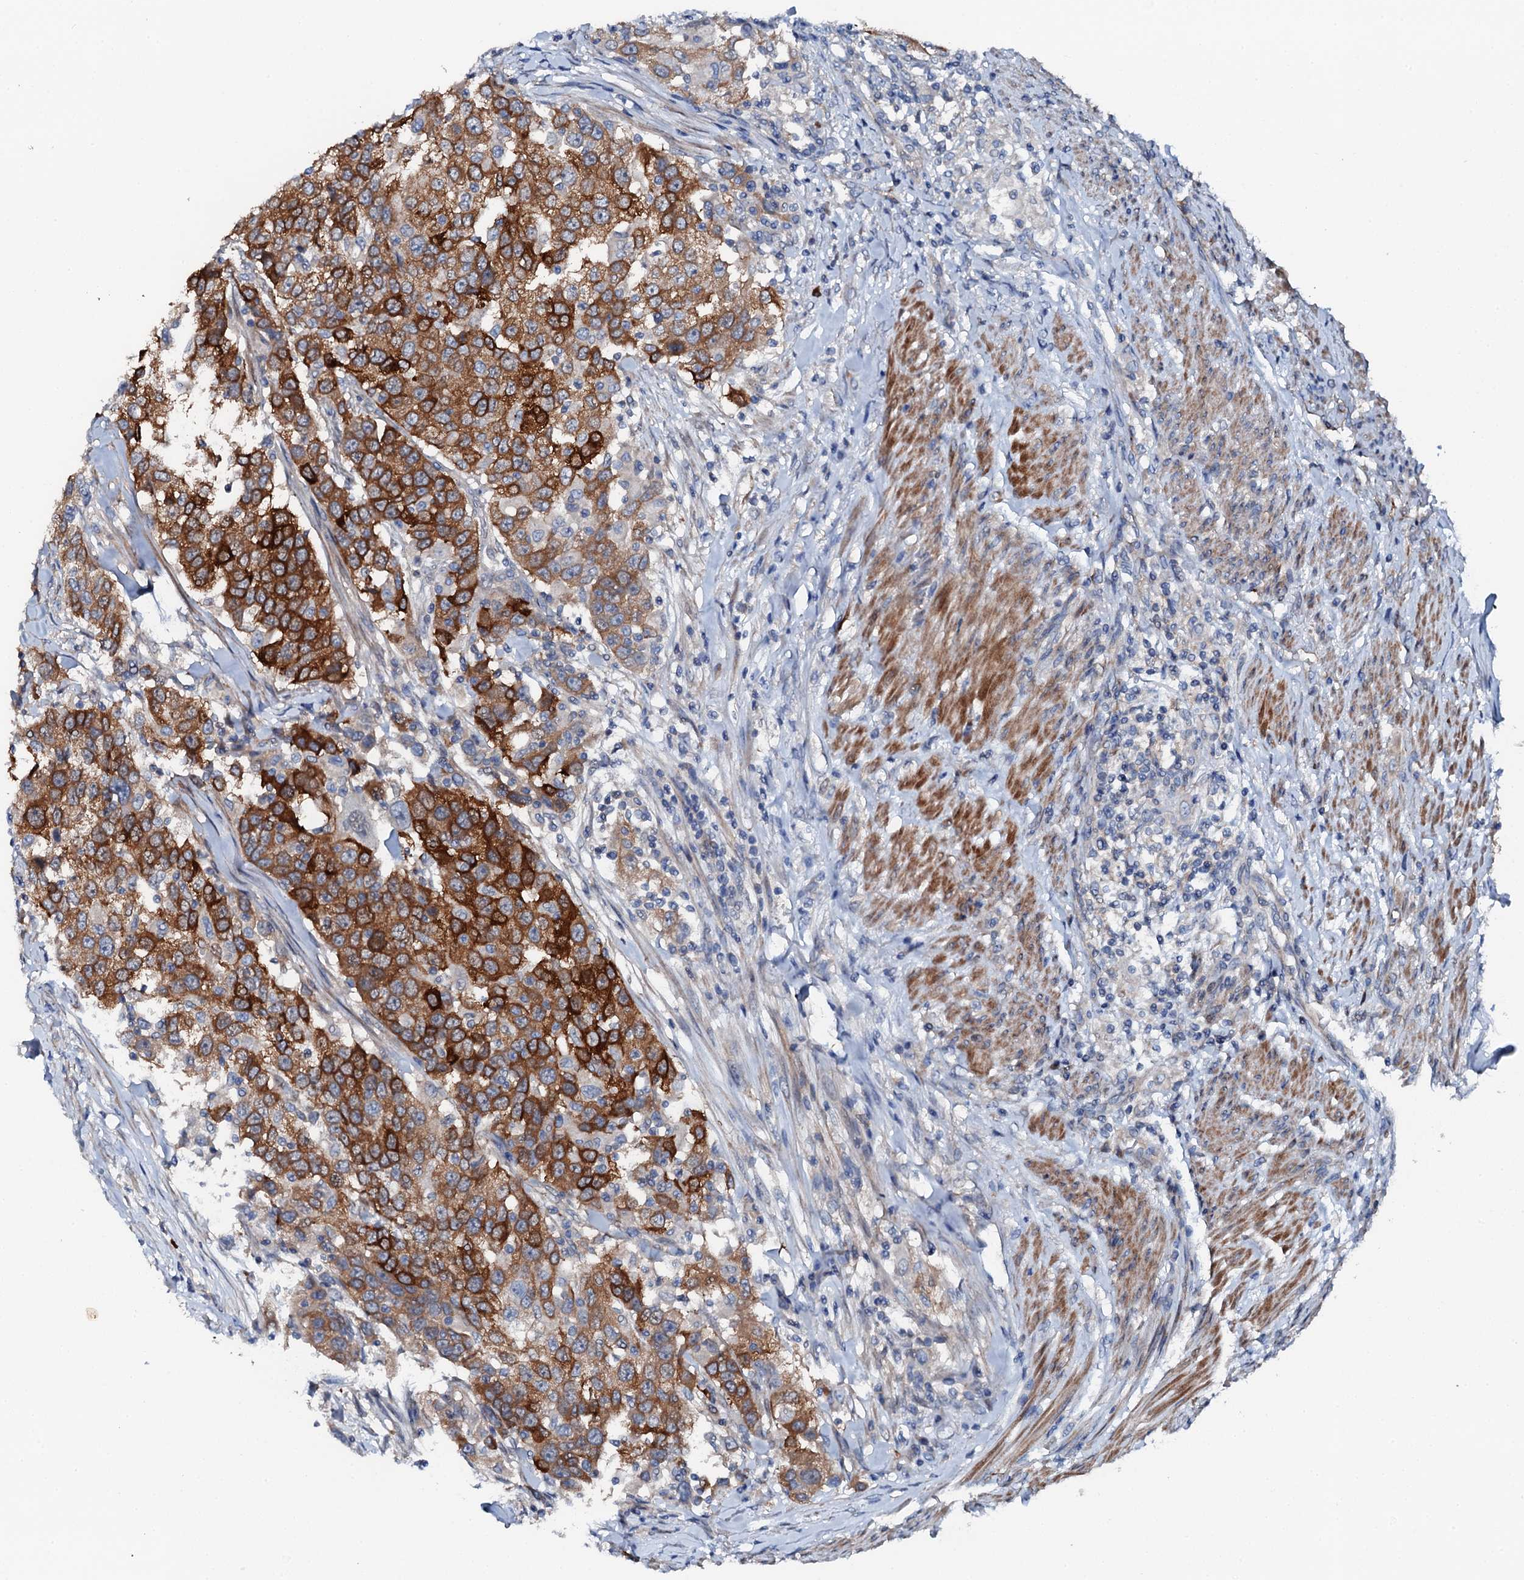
{"staining": {"intensity": "strong", "quantity": "25%-75%", "location": "cytoplasmic/membranous"}, "tissue": "urothelial cancer", "cell_type": "Tumor cells", "image_type": "cancer", "snomed": [{"axis": "morphology", "description": "Urothelial carcinoma, High grade"}, {"axis": "topography", "description": "Urinary bladder"}], "caption": "A photomicrograph showing strong cytoplasmic/membranous positivity in approximately 25%-75% of tumor cells in urothelial carcinoma (high-grade), as visualized by brown immunohistochemical staining.", "gene": "GFOD2", "patient": {"sex": "female", "age": 80}}